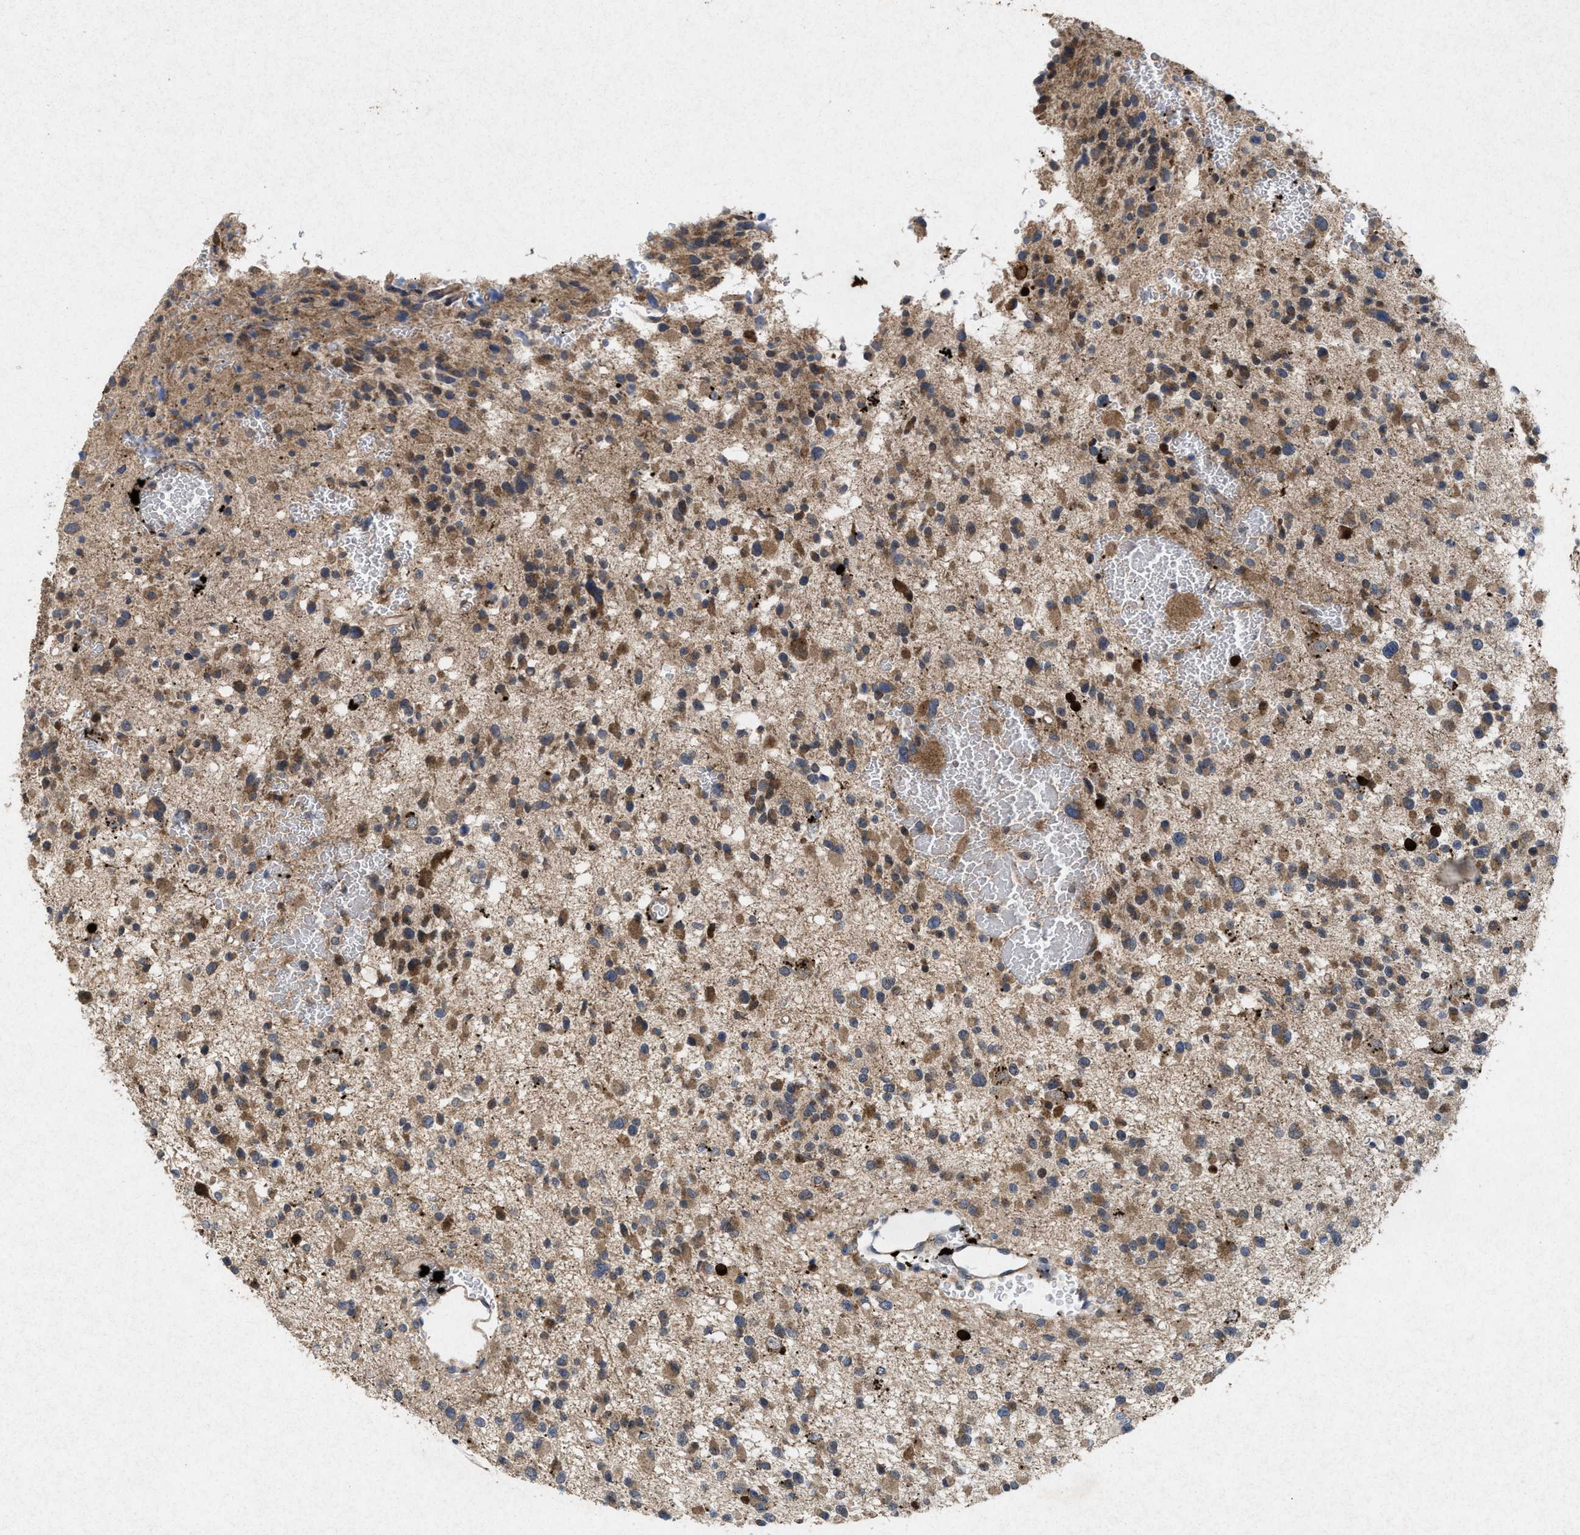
{"staining": {"intensity": "moderate", "quantity": ">75%", "location": "cytoplasmic/membranous"}, "tissue": "glioma", "cell_type": "Tumor cells", "image_type": "cancer", "snomed": [{"axis": "morphology", "description": "Glioma, malignant, Low grade"}, {"axis": "topography", "description": "Brain"}], "caption": "A medium amount of moderate cytoplasmic/membranous expression is seen in about >75% of tumor cells in malignant glioma (low-grade) tissue. (IHC, brightfield microscopy, high magnification).", "gene": "MSI2", "patient": {"sex": "female", "age": 22}}